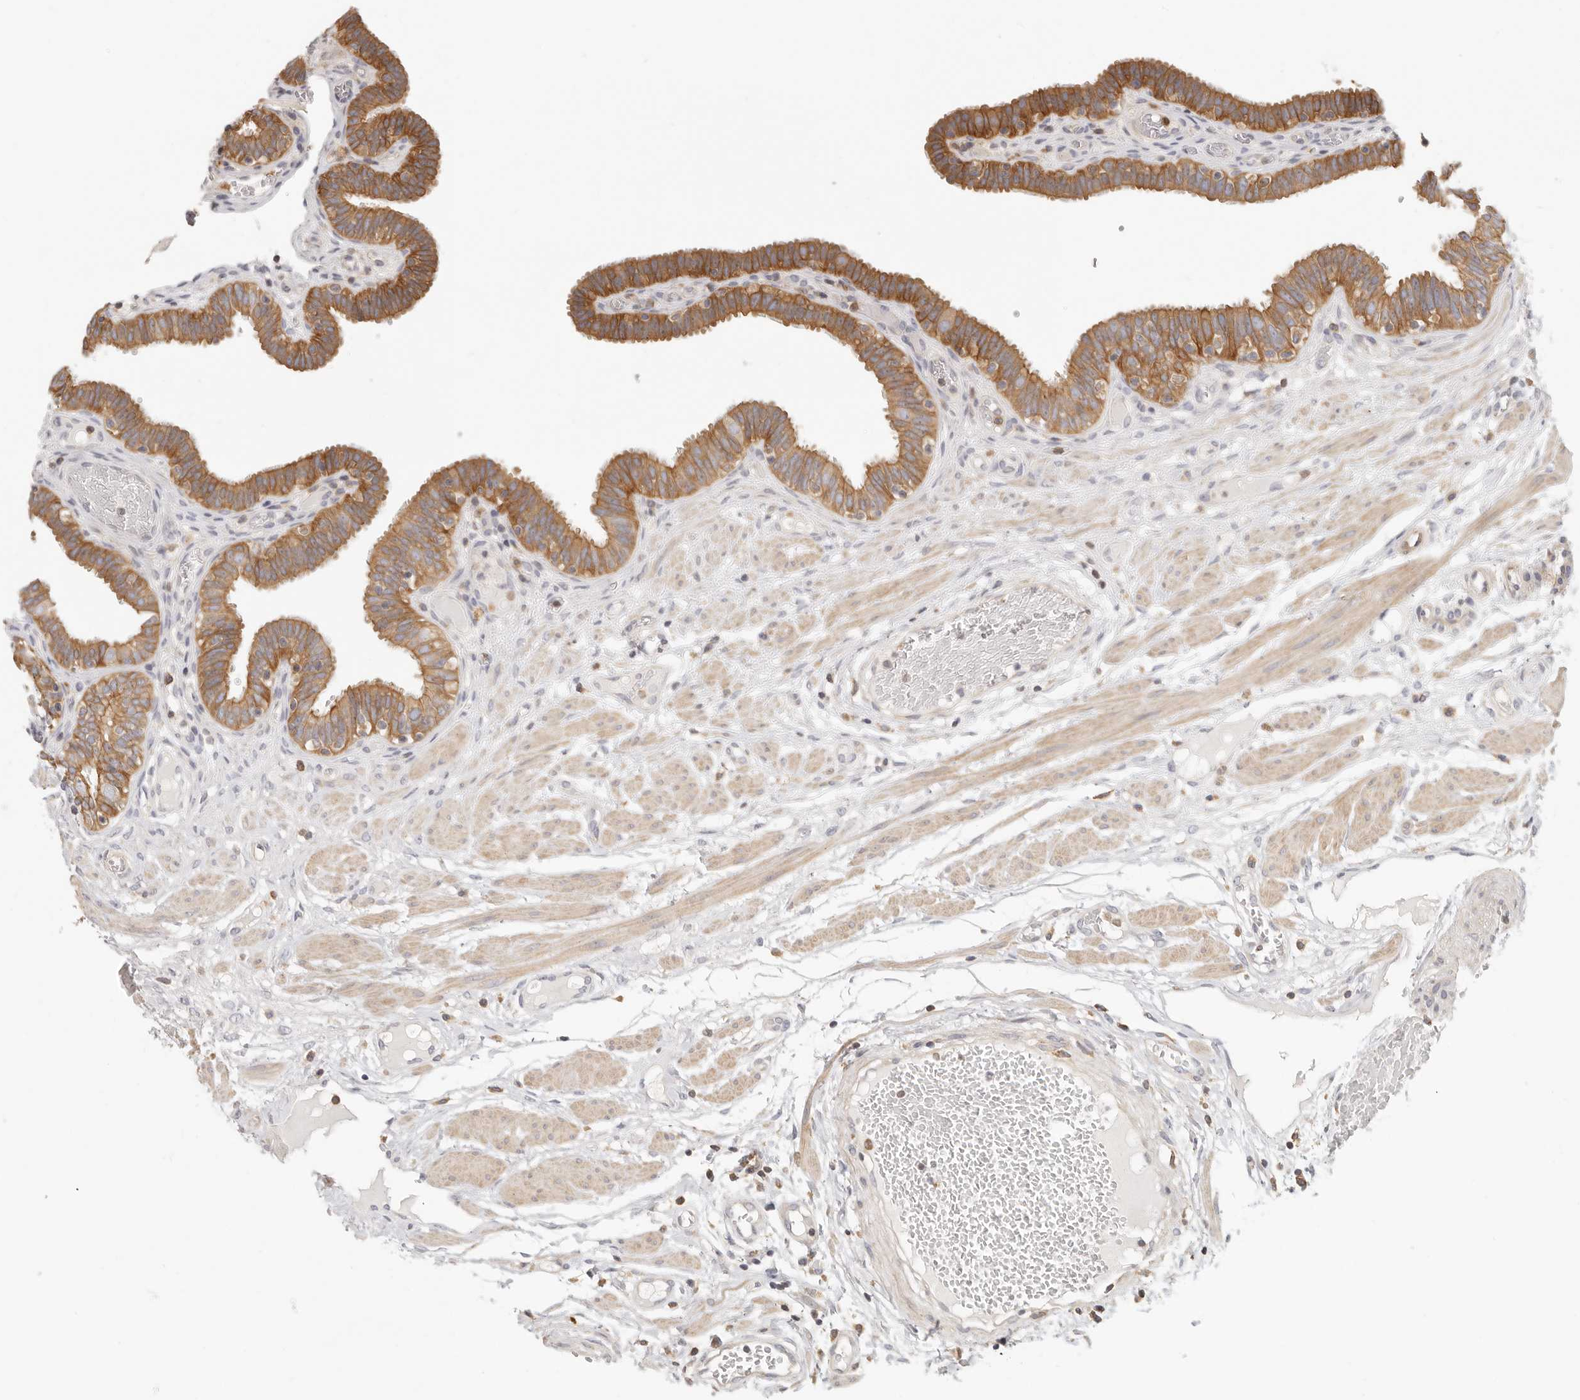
{"staining": {"intensity": "moderate", "quantity": ">75%", "location": "cytoplasmic/membranous"}, "tissue": "fallopian tube", "cell_type": "Glandular cells", "image_type": "normal", "snomed": [{"axis": "morphology", "description": "Normal tissue, NOS"}, {"axis": "topography", "description": "Fallopian tube"}, {"axis": "topography", "description": "Placenta"}], "caption": "Glandular cells exhibit moderate cytoplasmic/membranous positivity in about >75% of cells in benign fallopian tube. (Stains: DAB (3,3'-diaminobenzidine) in brown, nuclei in blue, Microscopy: brightfield microscopy at high magnification).", "gene": "ANXA9", "patient": {"sex": "female", "age": 32}}